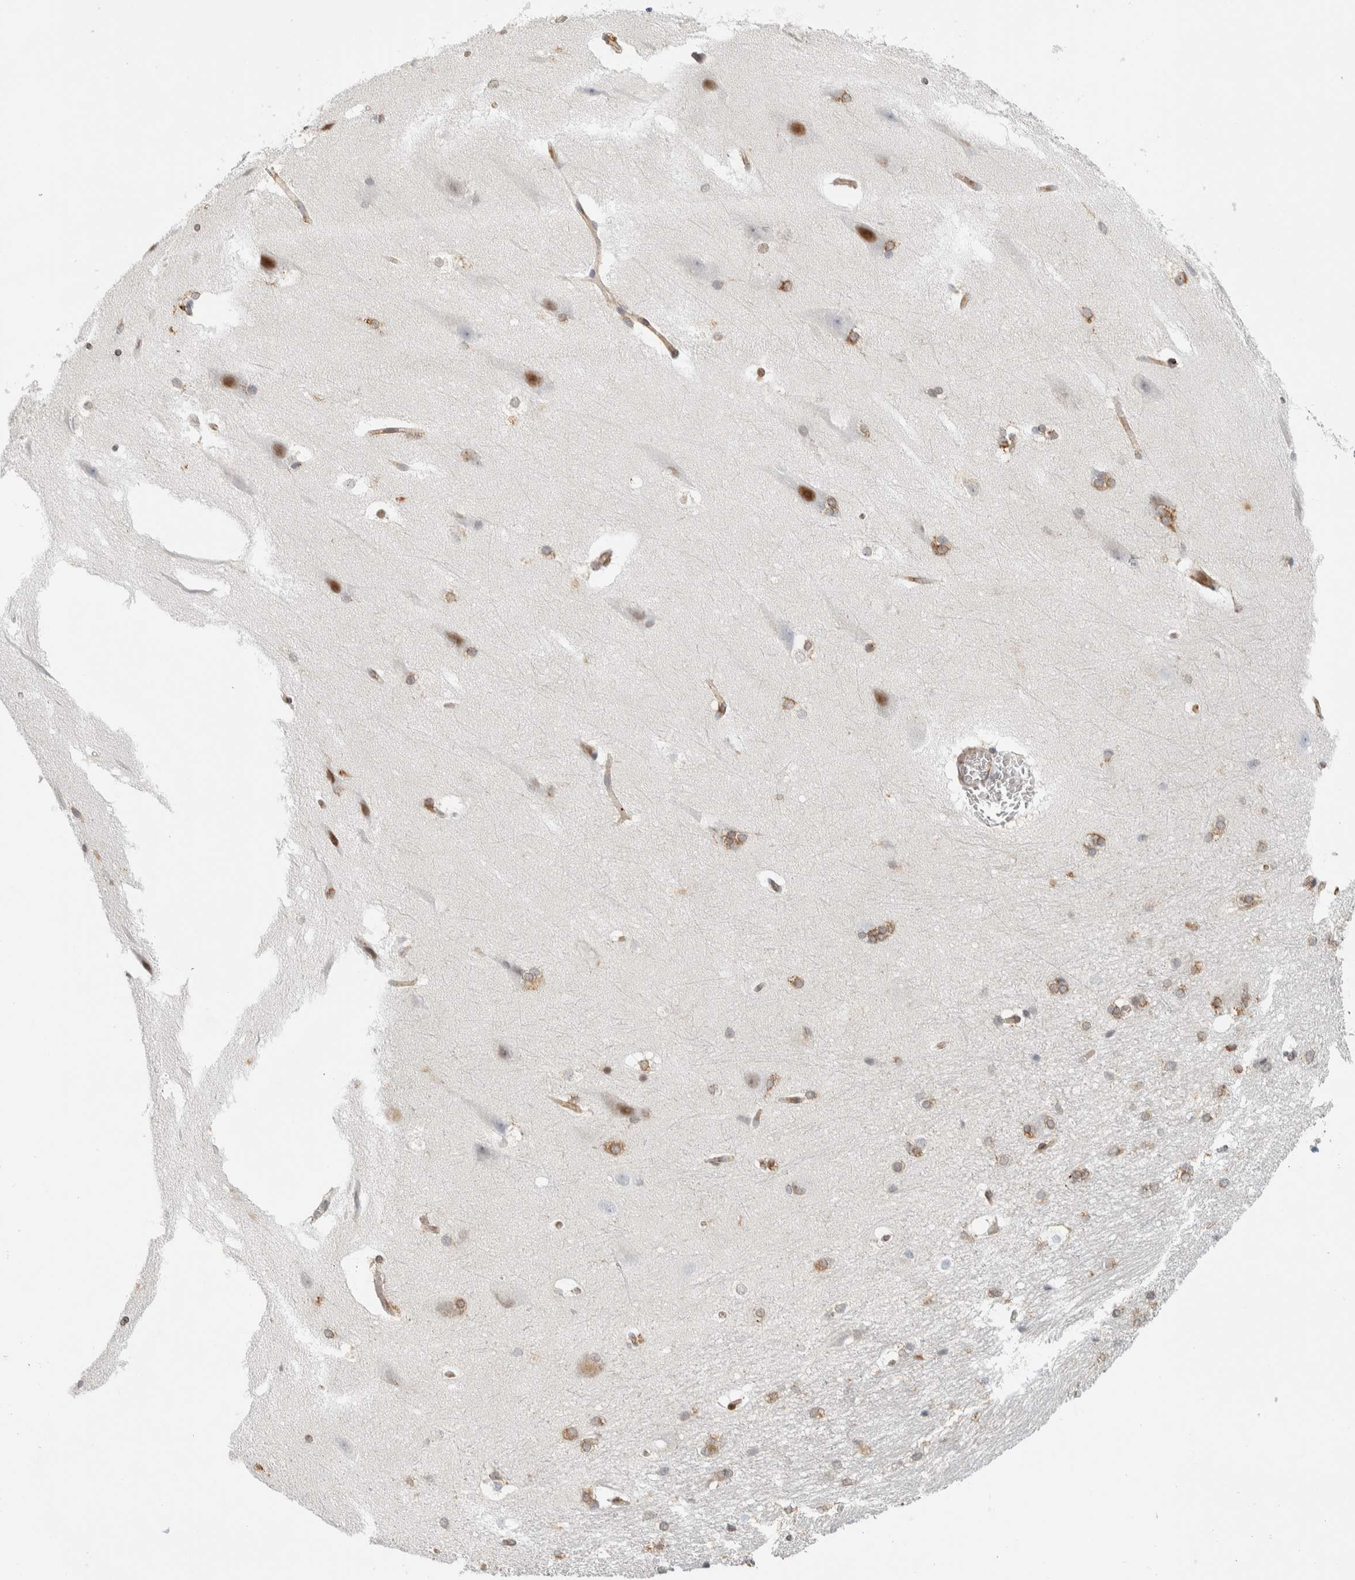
{"staining": {"intensity": "moderate", "quantity": "25%-75%", "location": "cytoplasmic/membranous,nuclear"}, "tissue": "hippocampus", "cell_type": "Glial cells", "image_type": "normal", "snomed": [{"axis": "morphology", "description": "Normal tissue, NOS"}, {"axis": "topography", "description": "Hippocampus"}], "caption": "Hippocampus stained with a brown dye reveals moderate cytoplasmic/membranous,nuclear positive staining in approximately 25%-75% of glial cells.", "gene": "LLGL2", "patient": {"sex": "female", "age": 19}}